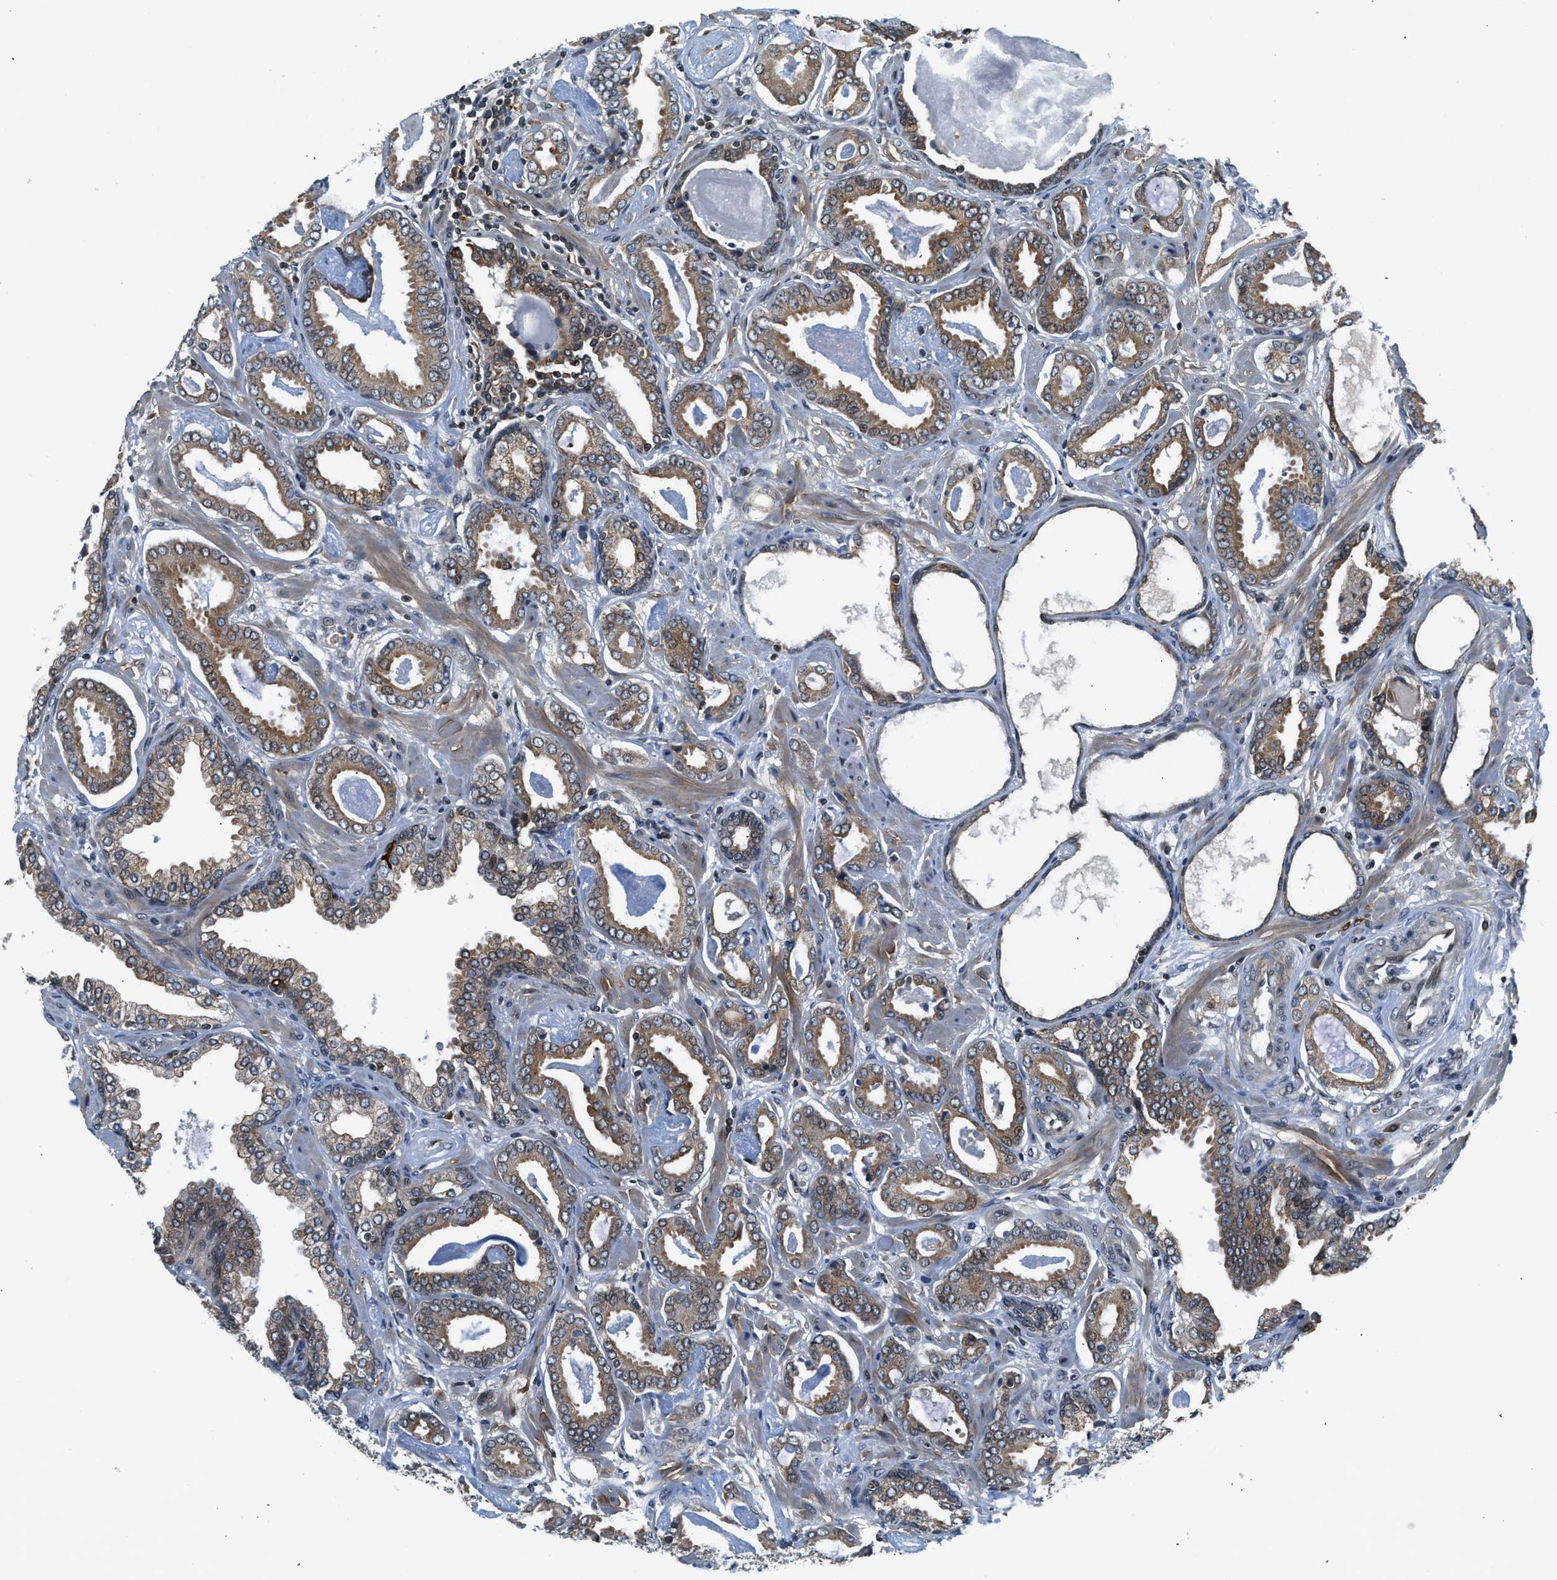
{"staining": {"intensity": "moderate", "quantity": ">75%", "location": "cytoplasmic/membranous"}, "tissue": "prostate cancer", "cell_type": "Tumor cells", "image_type": "cancer", "snomed": [{"axis": "morphology", "description": "Adenocarcinoma, Low grade"}, {"axis": "topography", "description": "Prostate"}], "caption": "Immunohistochemical staining of prostate cancer (adenocarcinoma (low-grade)) reveals medium levels of moderate cytoplasmic/membranous protein expression in approximately >75% of tumor cells. (brown staining indicates protein expression, while blue staining denotes nuclei).", "gene": "RETREG3", "patient": {"sex": "male", "age": 53}}